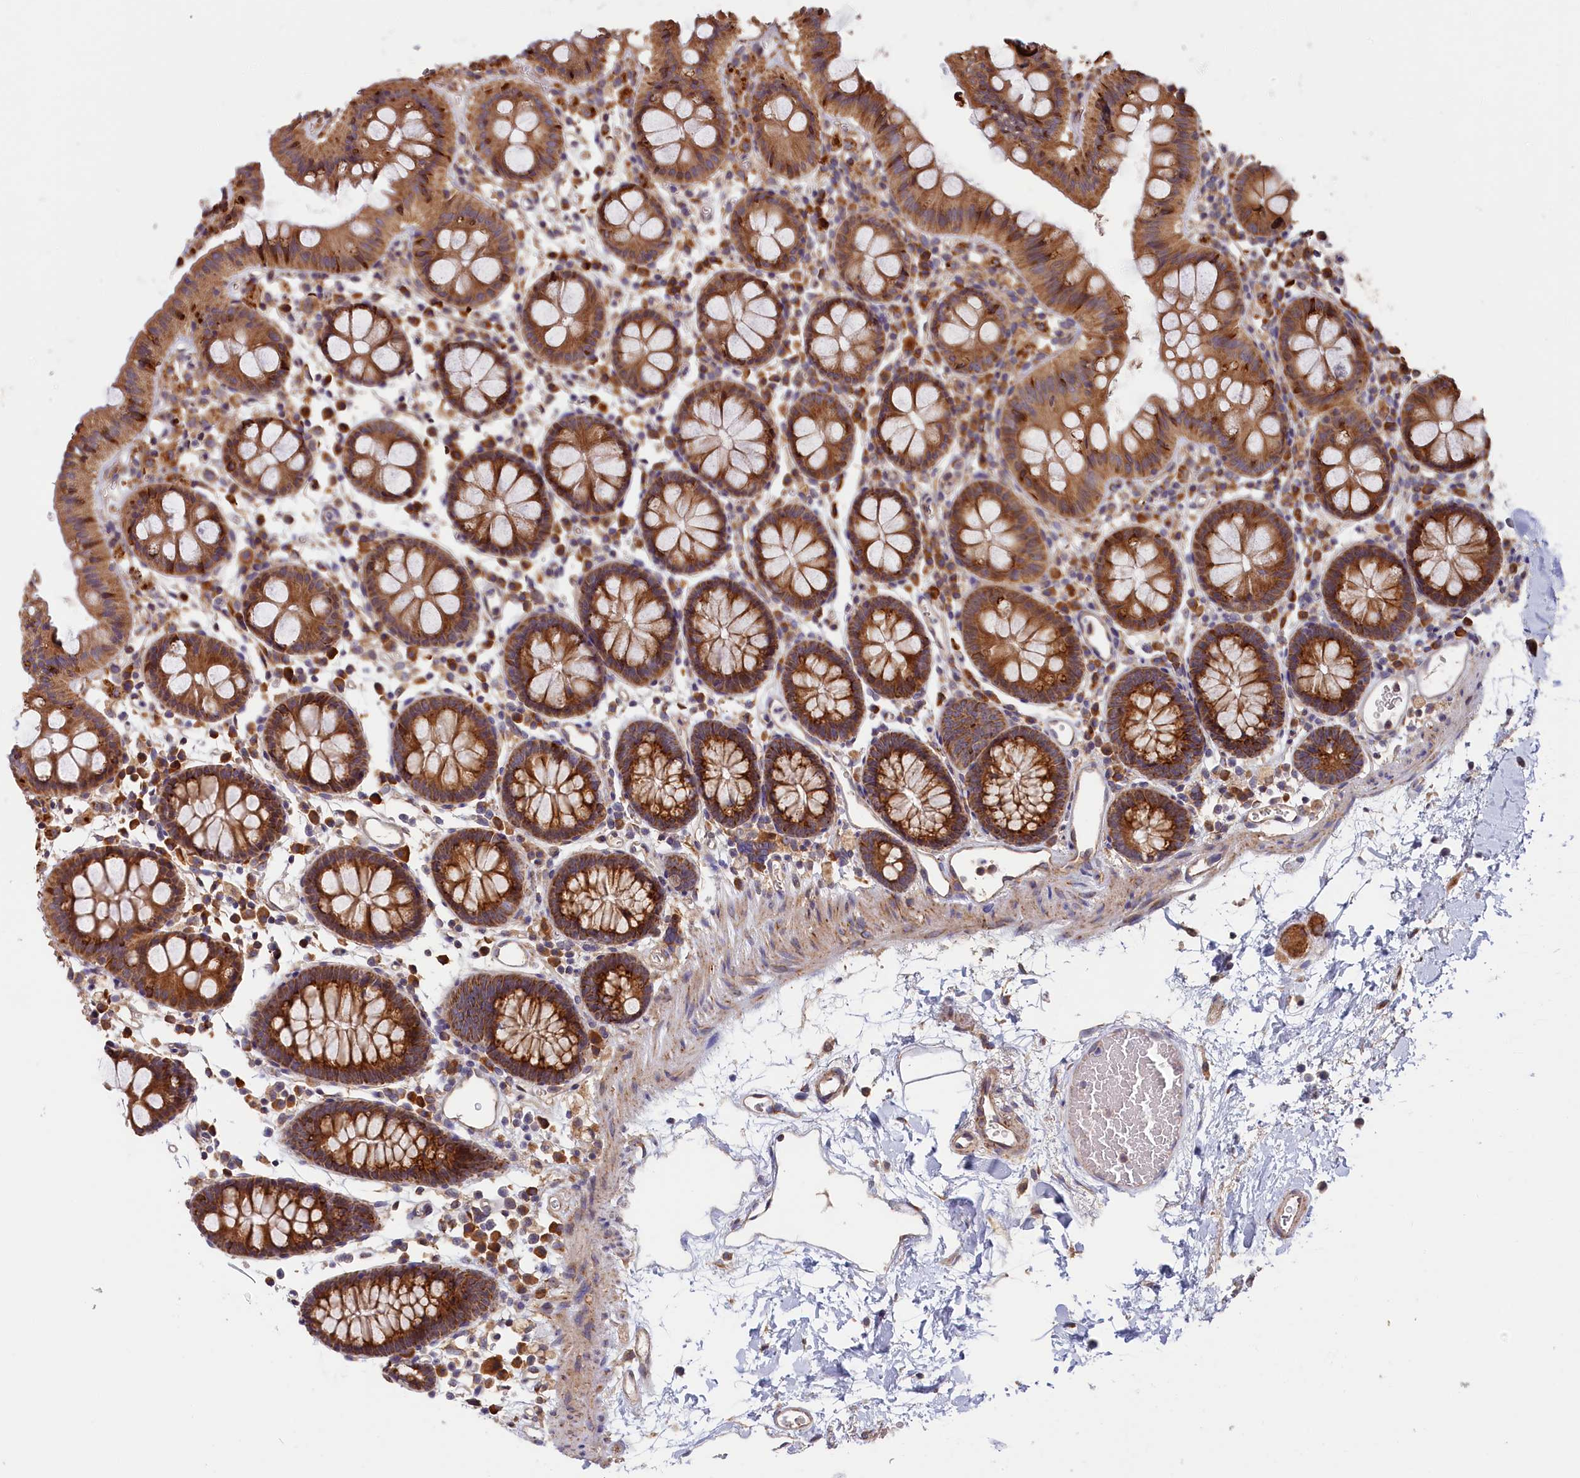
{"staining": {"intensity": "weak", "quantity": ">75%", "location": "cytoplasmic/membranous"}, "tissue": "colon", "cell_type": "Endothelial cells", "image_type": "normal", "snomed": [{"axis": "morphology", "description": "Normal tissue, NOS"}, {"axis": "topography", "description": "Colon"}], "caption": "An immunohistochemistry micrograph of unremarkable tissue is shown. Protein staining in brown shows weak cytoplasmic/membranous positivity in colon within endothelial cells.", "gene": "CEP44", "patient": {"sex": "male", "age": 75}}